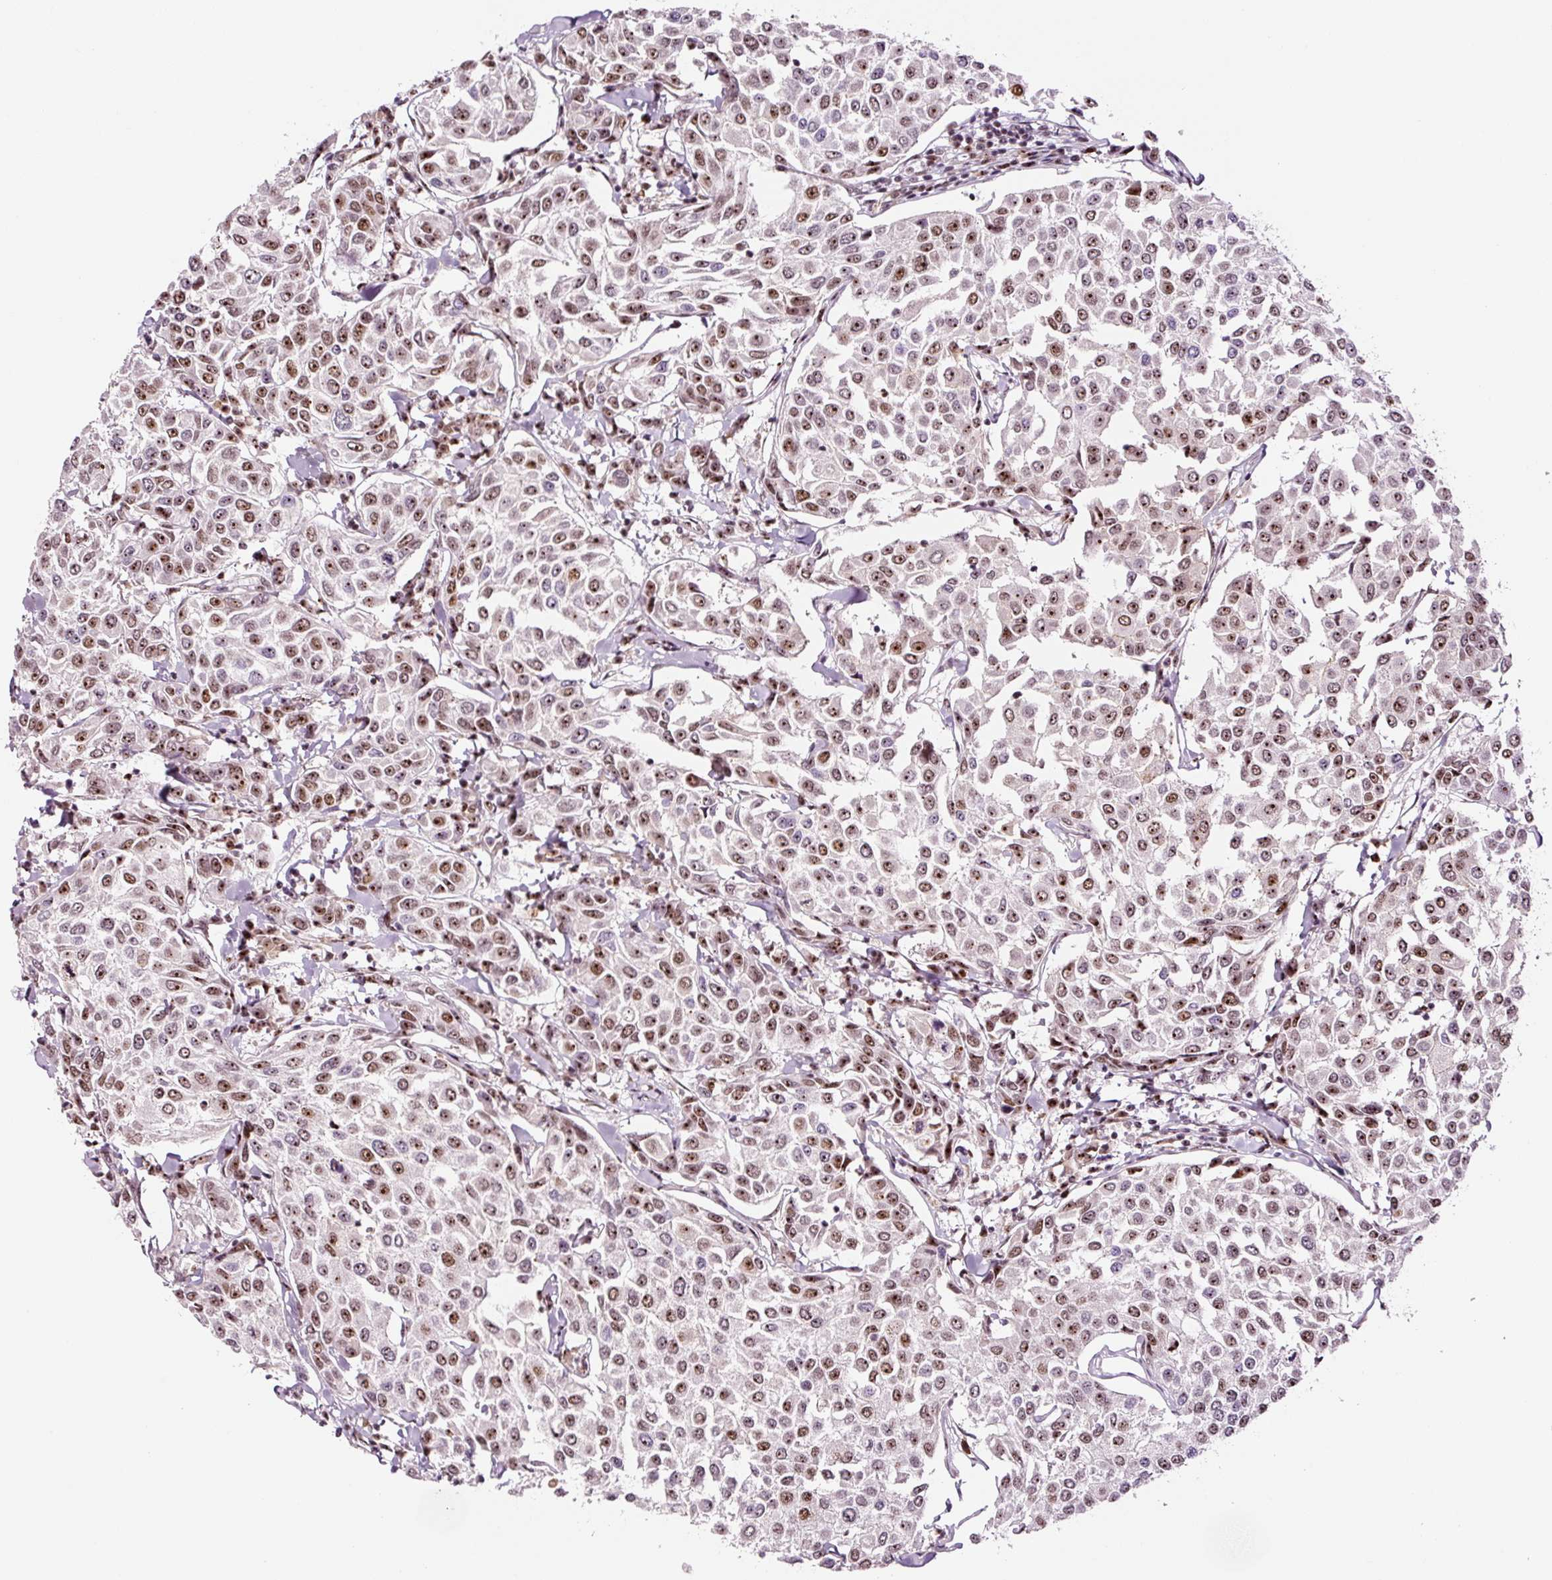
{"staining": {"intensity": "moderate", "quantity": ">75%", "location": "nuclear"}, "tissue": "breast cancer", "cell_type": "Tumor cells", "image_type": "cancer", "snomed": [{"axis": "morphology", "description": "Duct carcinoma"}, {"axis": "topography", "description": "Breast"}], "caption": "Moderate nuclear expression is appreciated in approximately >75% of tumor cells in breast cancer (intraductal carcinoma).", "gene": "GNL3", "patient": {"sex": "female", "age": 55}}